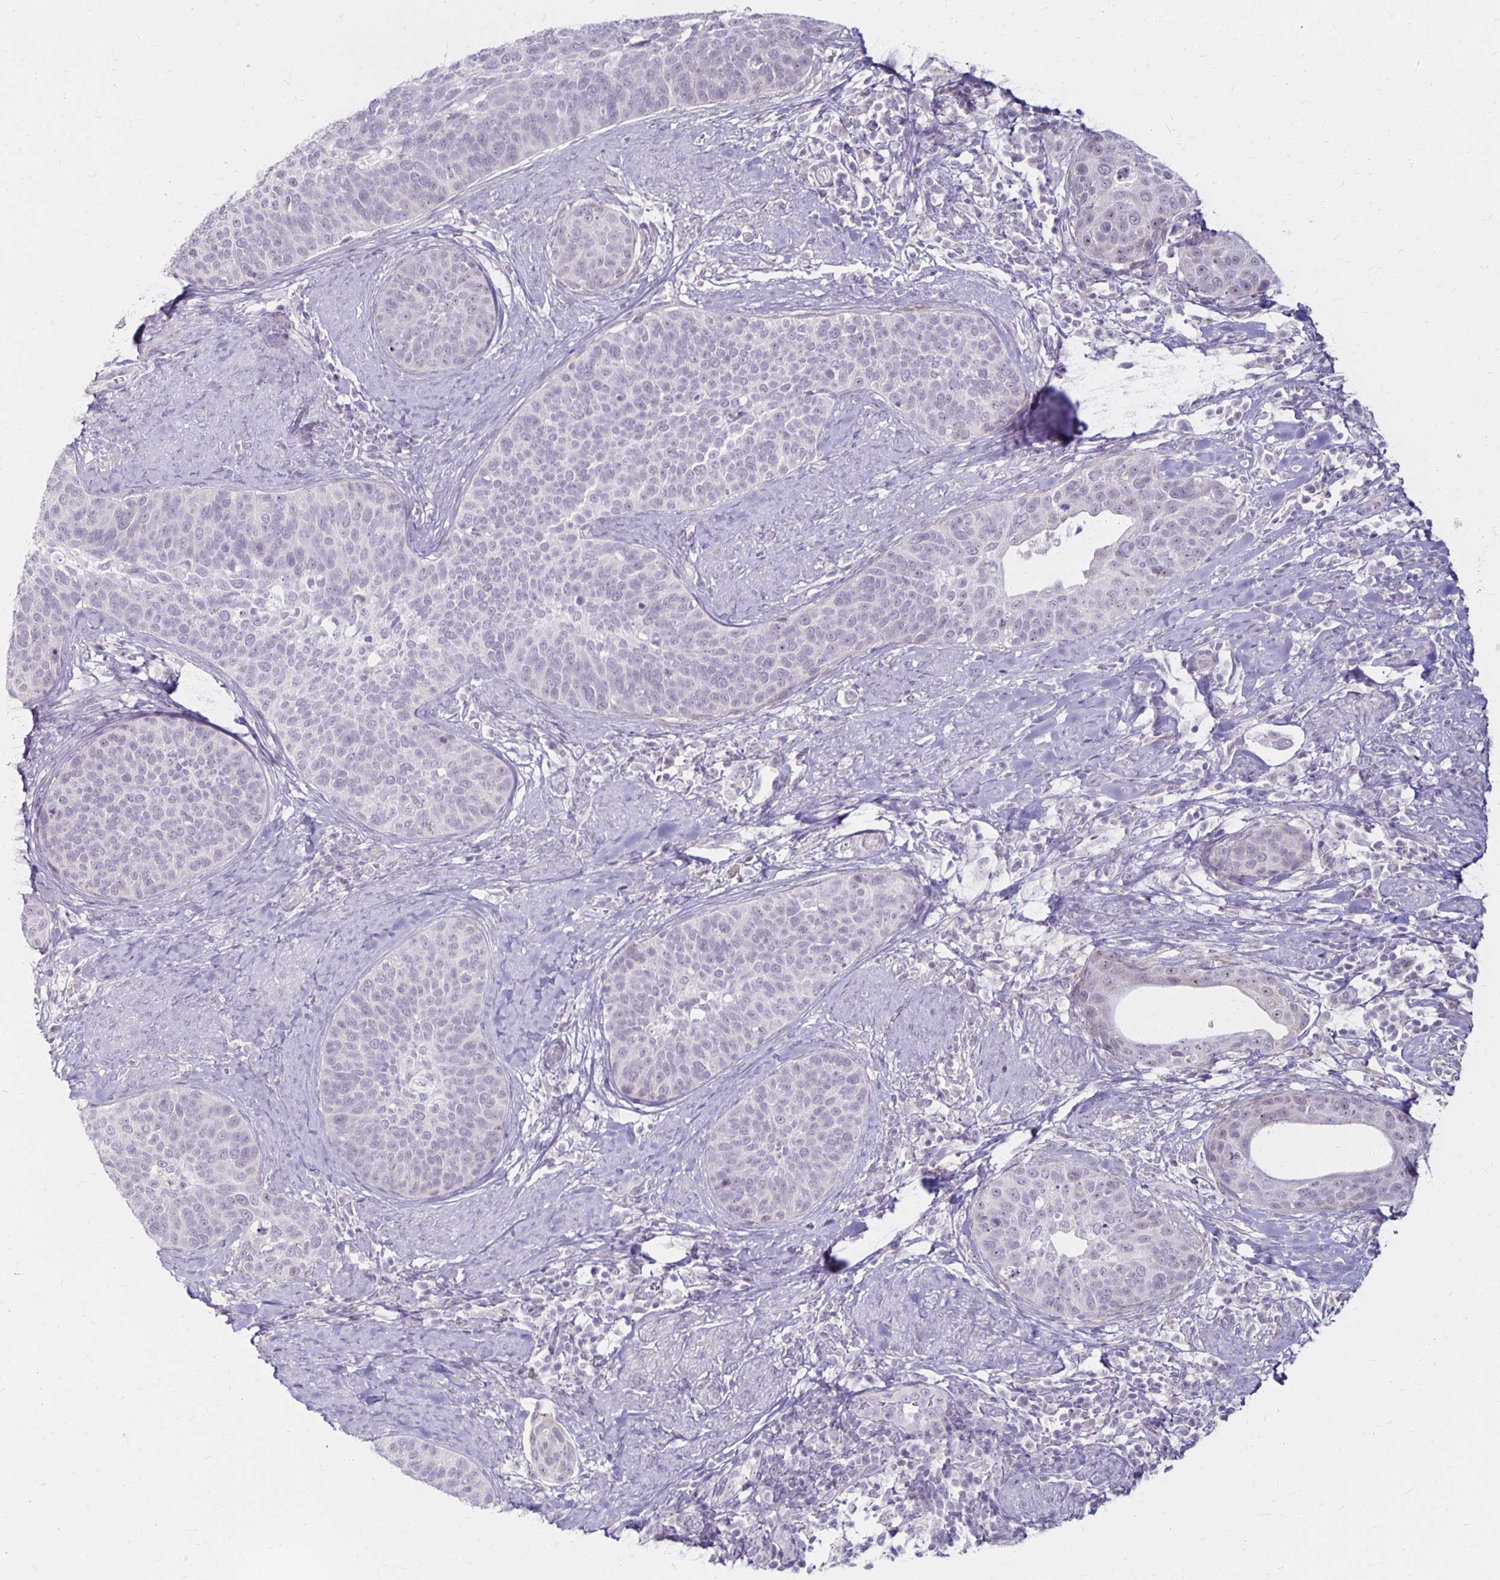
{"staining": {"intensity": "negative", "quantity": "none", "location": "none"}, "tissue": "cervical cancer", "cell_type": "Tumor cells", "image_type": "cancer", "snomed": [{"axis": "morphology", "description": "Squamous cell carcinoma, NOS"}, {"axis": "topography", "description": "Cervix"}], "caption": "Tumor cells show no significant protein positivity in cervical squamous cell carcinoma.", "gene": "DAGLA", "patient": {"sex": "female", "age": 69}}